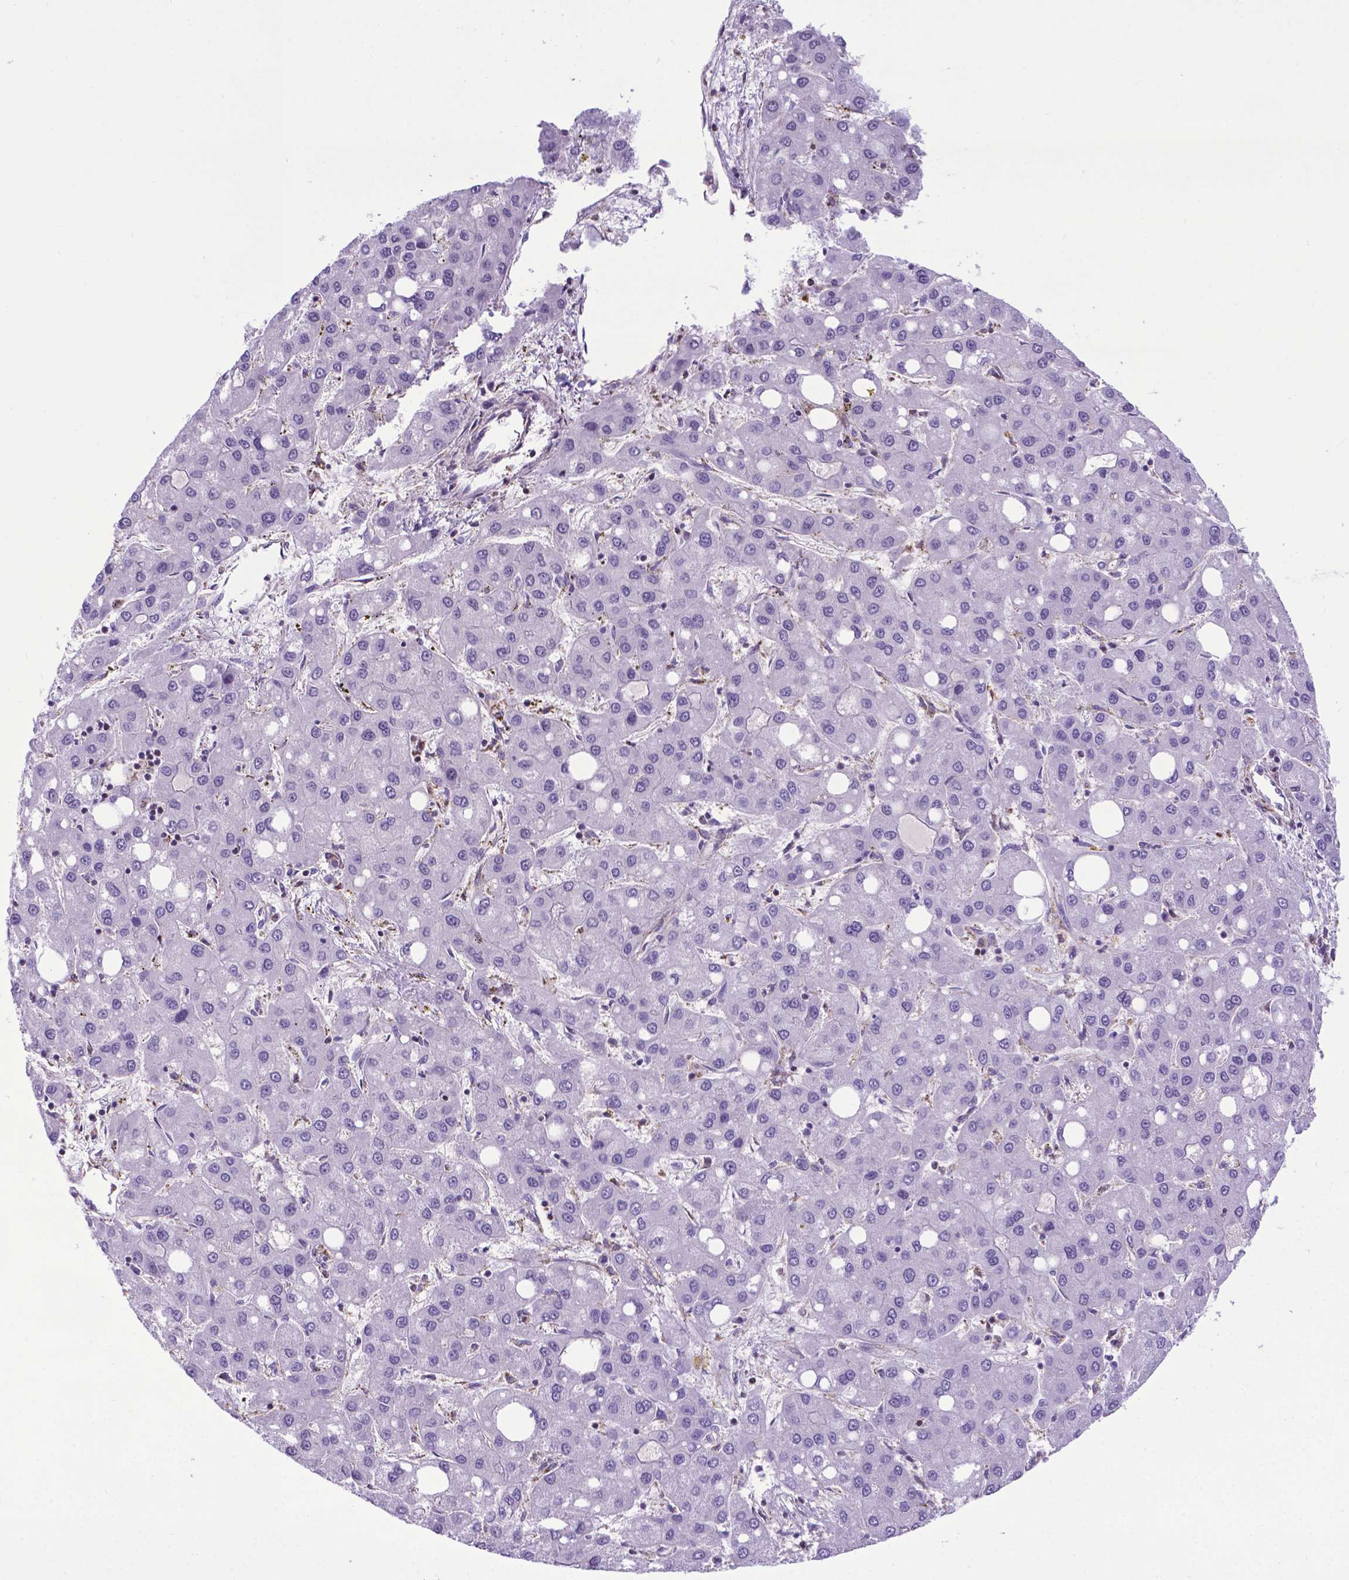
{"staining": {"intensity": "negative", "quantity": "none", "location": "none"}, "tissue": "liver cancer", "cell_type": "Tumor cells", "image_type": "cancer", "snomed": [{"axis": "morphology", "description": "Carcinoma, Hepatocellular, NOS"}, {"axis": "topography", "description": "Liver"}], "caption": "Liver cancer (hepatocellular carcinoma) was stained to show a protein in brown. There is no significant expression in tumor cells.", "gene": "POU3F3", "patient": {"sex": "male", "age": 73}}